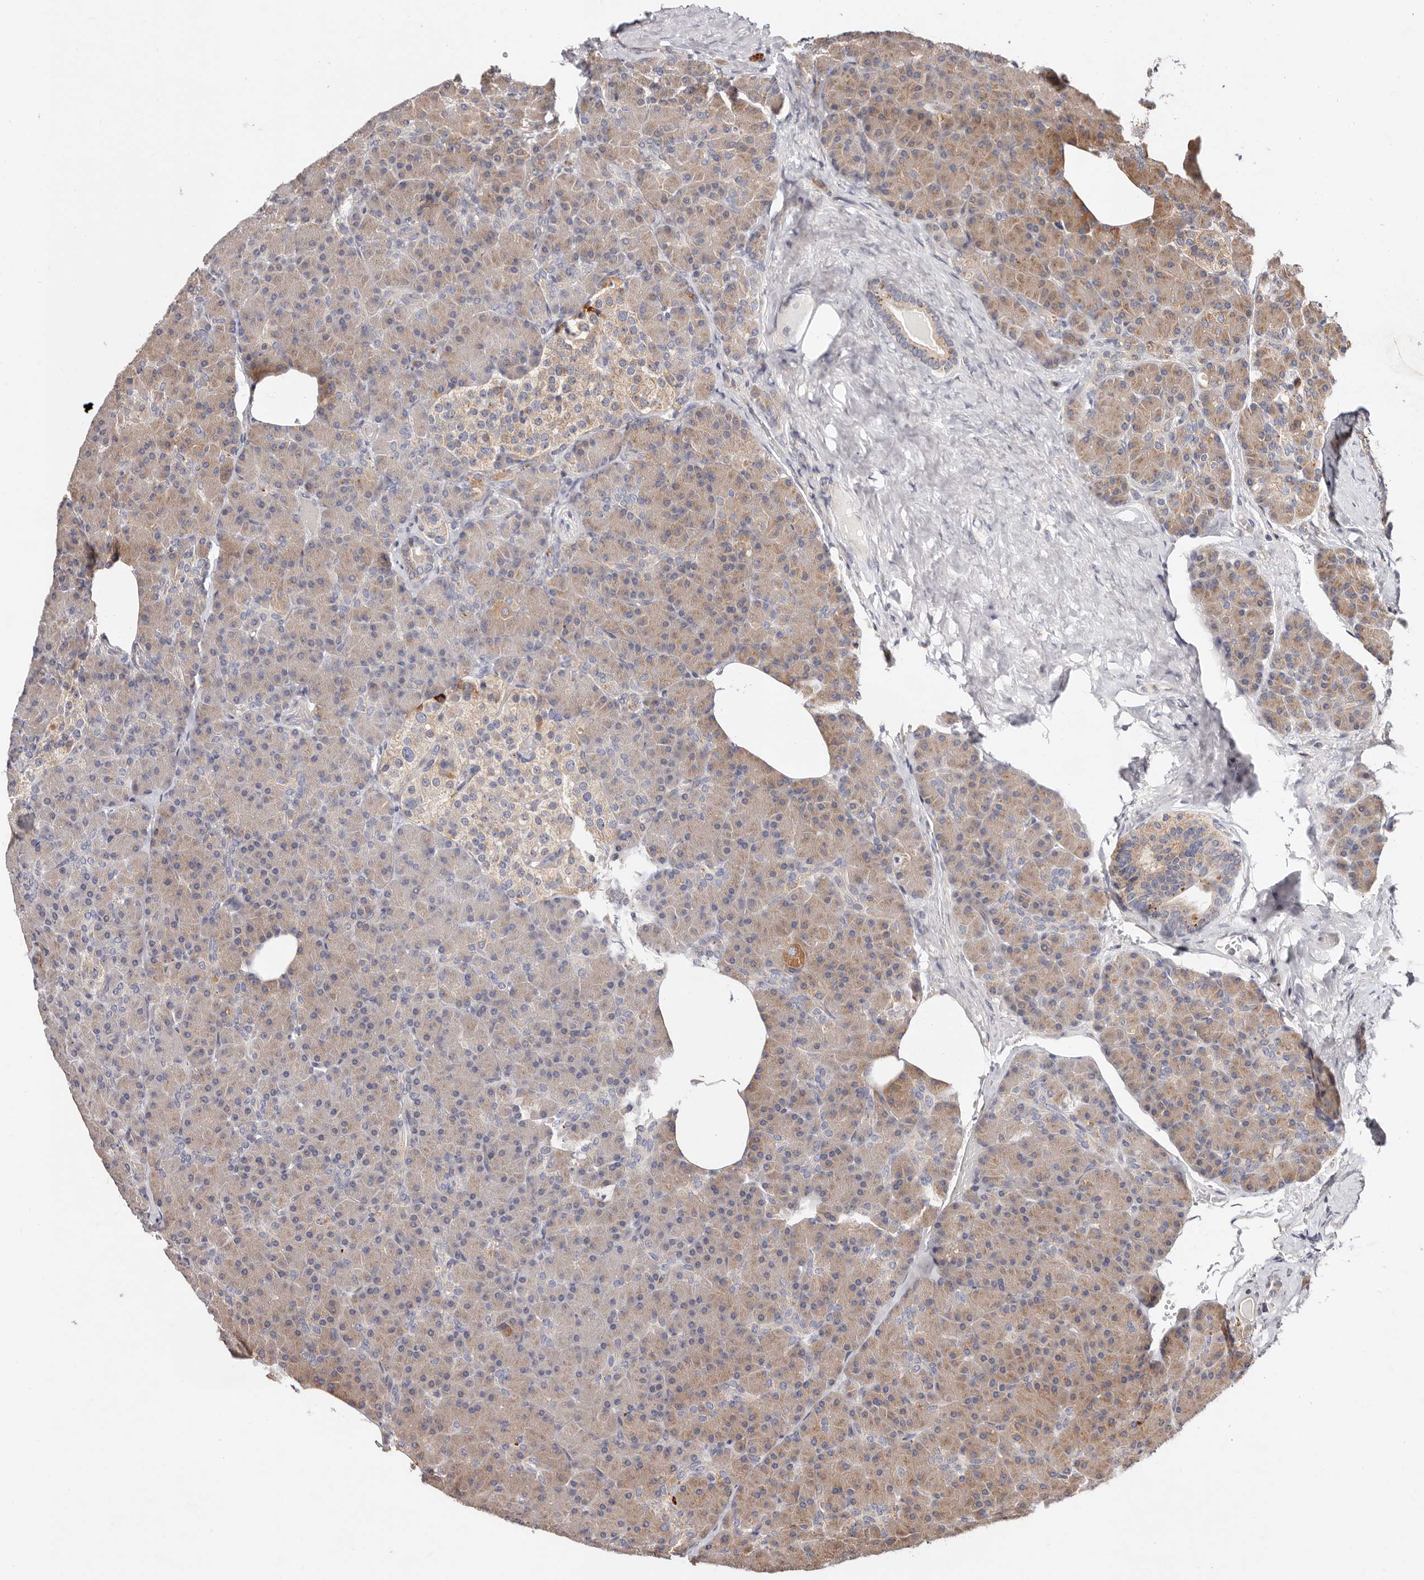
{"staining": {"intensity": "moderate", "quantity": "25%-75%", "location": "cytoplasmic/membranous"}, "tissue": "pancreas", "cell_type": "Exocrine glandular cells", "image_type": "normal", "snomed": [{"axis": "morphology", "description": "Normal tissue, NOS"}, {"axis": "topography", "description": "Pancreas"}], "caption": "Protein staining displays moderate cytoplasmic/membranous positivity in about 25%-75% of exocrine glandular cells in unremarkable pancreas. The protein of interest is stained brown, and the nuclei are stained in blue (DAB (3,3'-diaminobenzidine) IHC with brightfield microscopy, high magnification).", "gene": "USP33", "patient": {"sex": "female", "age": 43}}